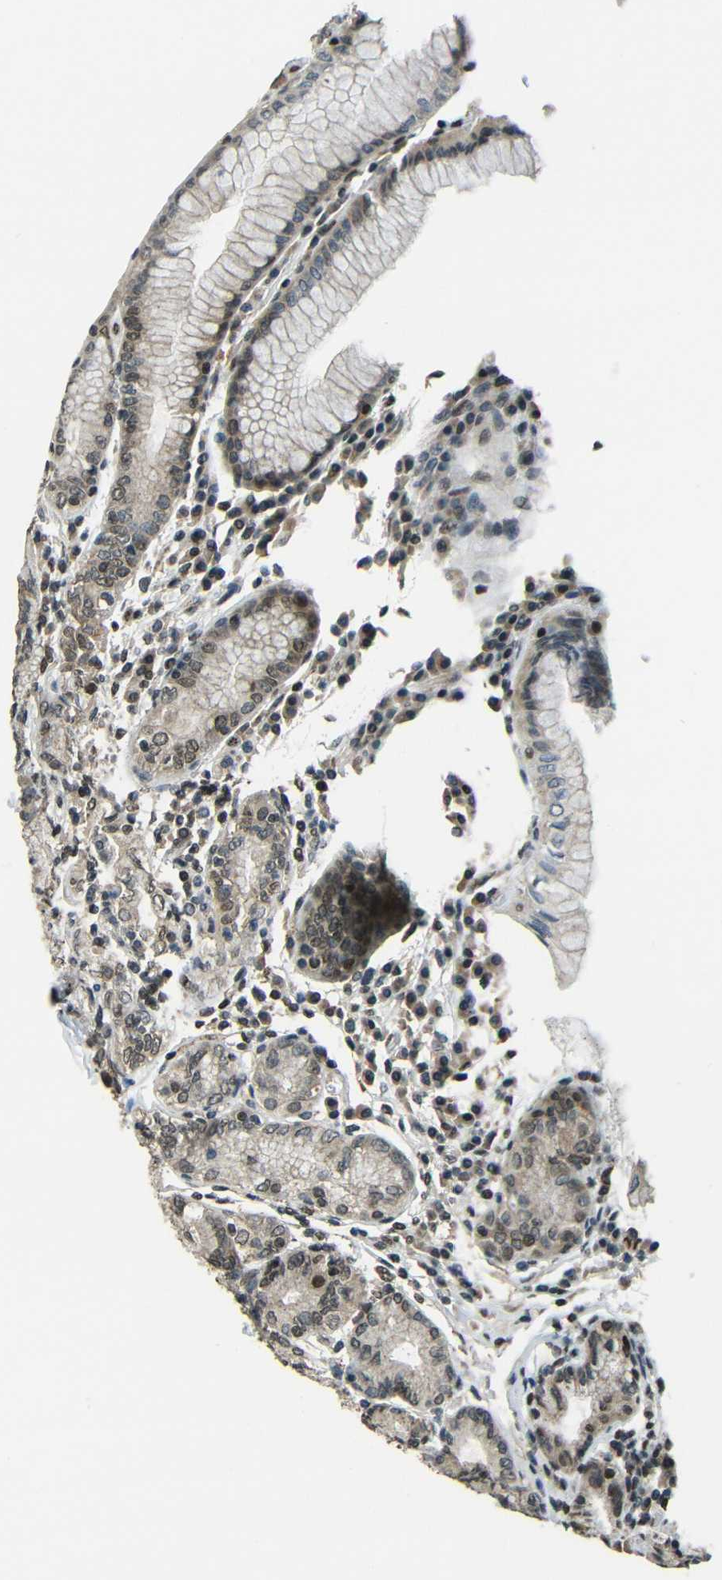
{"staining": {"intensity": "moderate", "quantity": "25%-75%", "location": "cytoplasmic/membranous,nuclear"}, "tissue": "stomach", "cell_type": "Glandular cells", "image_type": "normal", "snomed": [{"axis": "morphology", "description": "Normal tissue, NOS"}, {"axis": "topography", "description": "Stomach, lower"}], "caption": "Immunohistochemical staining of normal human stomach exhibits moderate cytoplasmic/membranous,nuclear protein positivity in about 25%-75% of glandular cells. (brown staining indicates protein expression, while blue staining denotes nuclei).", "gene": "PSIP1", "patient": {"sex": "female", "age": 76}}